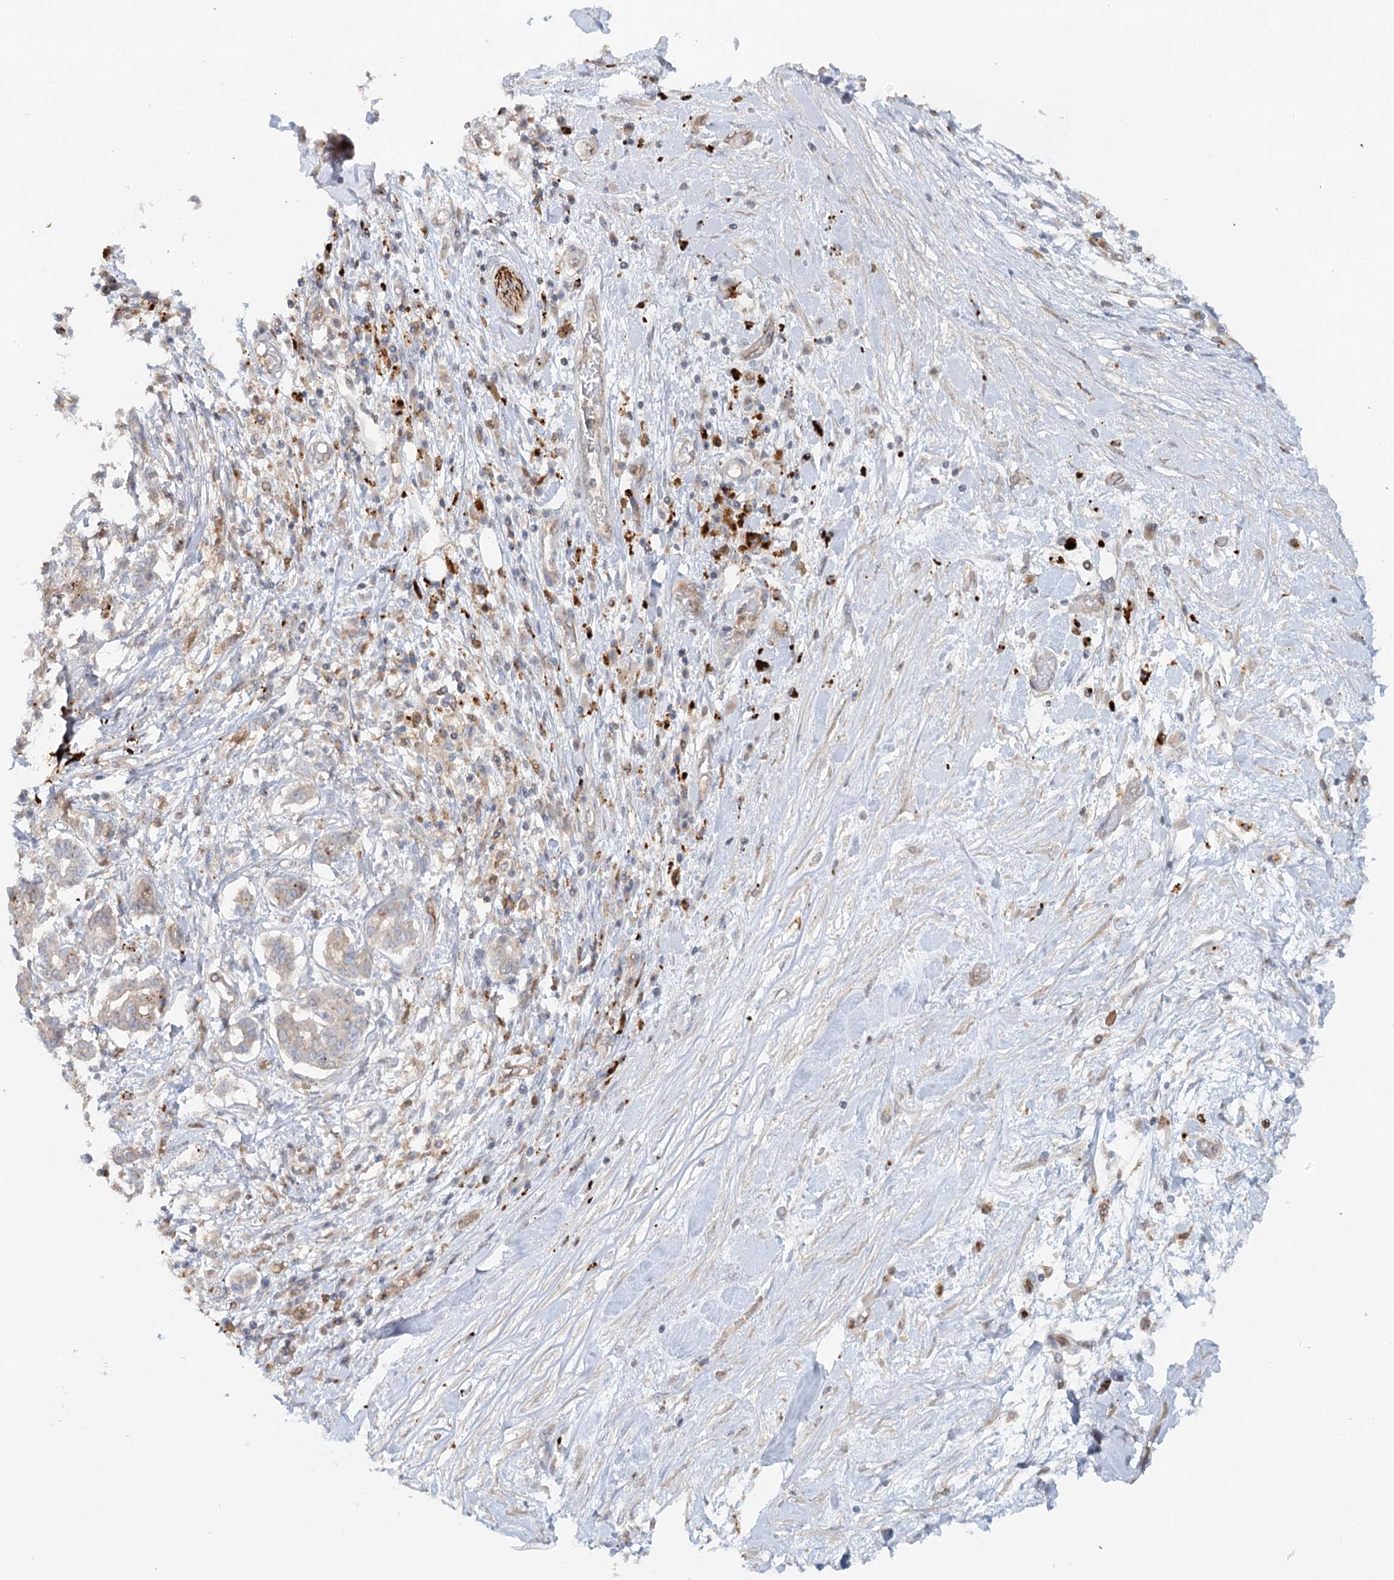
{"staining": {"intensity": "moderate", "quantity": "<25%", "location": "cytoplasmic/membranous"}, "tissue": "pancreatic cancer", "cell_type": "Tumor cells", "image_type": "cancer", "snomed": [{"axis": "morphology", "description": "Inflammation, NOS"}, {"axis": "morphology", "description": "Adenocarcinoma, NOS"}, {"axis": "topography", "description": "Pancreas"}], "caption": "Immunohistochemical staining of pancreatic cancer demonstrates low levels of moderate cytoplasmic/membranous protein staining in approximately <25% of tumor cells. (DAB IHC, brown staining for protein, blue staining for nuclei).", "gene": "GBE1", "patient": {"sex": "female", "age": 56}}